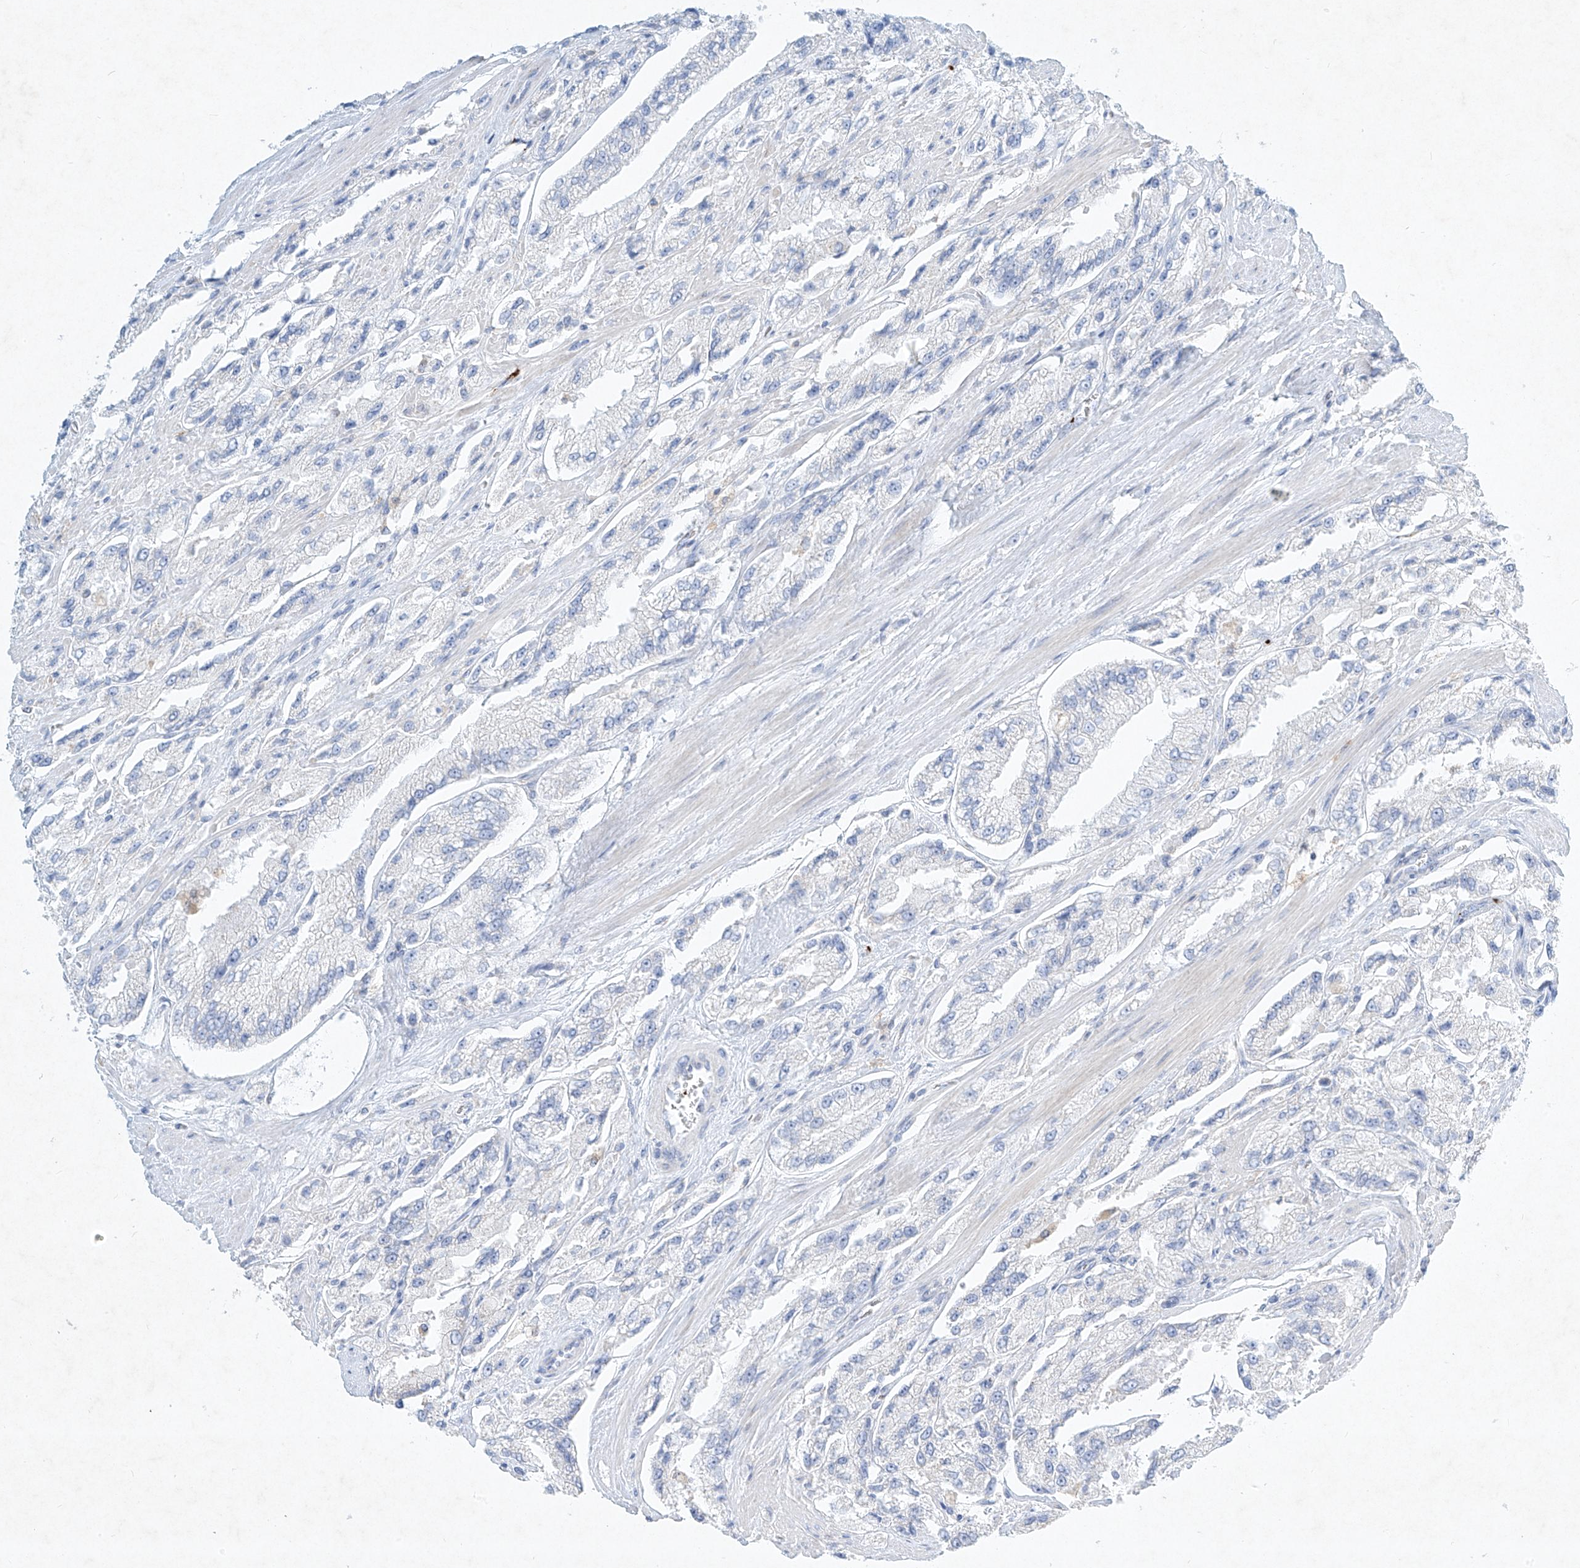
{"staining": {"intensity": "negative", "quantity": "none", "location": "none"}, "tissue": "prostate cancer", "cell_type": "Tumor cells", "image_type": "cancer", "snomed": [{"axis": "morphology", "description": "Adenocarcinoma, High grade"}, {"axis": "topography", "description": "Prostate"}], "caption": "Immunohistochemistry of human prostate cancer (high-grade adenocarcinoma) reveals no expression in tumor cells.", "gene": "PLEK", "patient": {"sex": "male", "age": 58}}